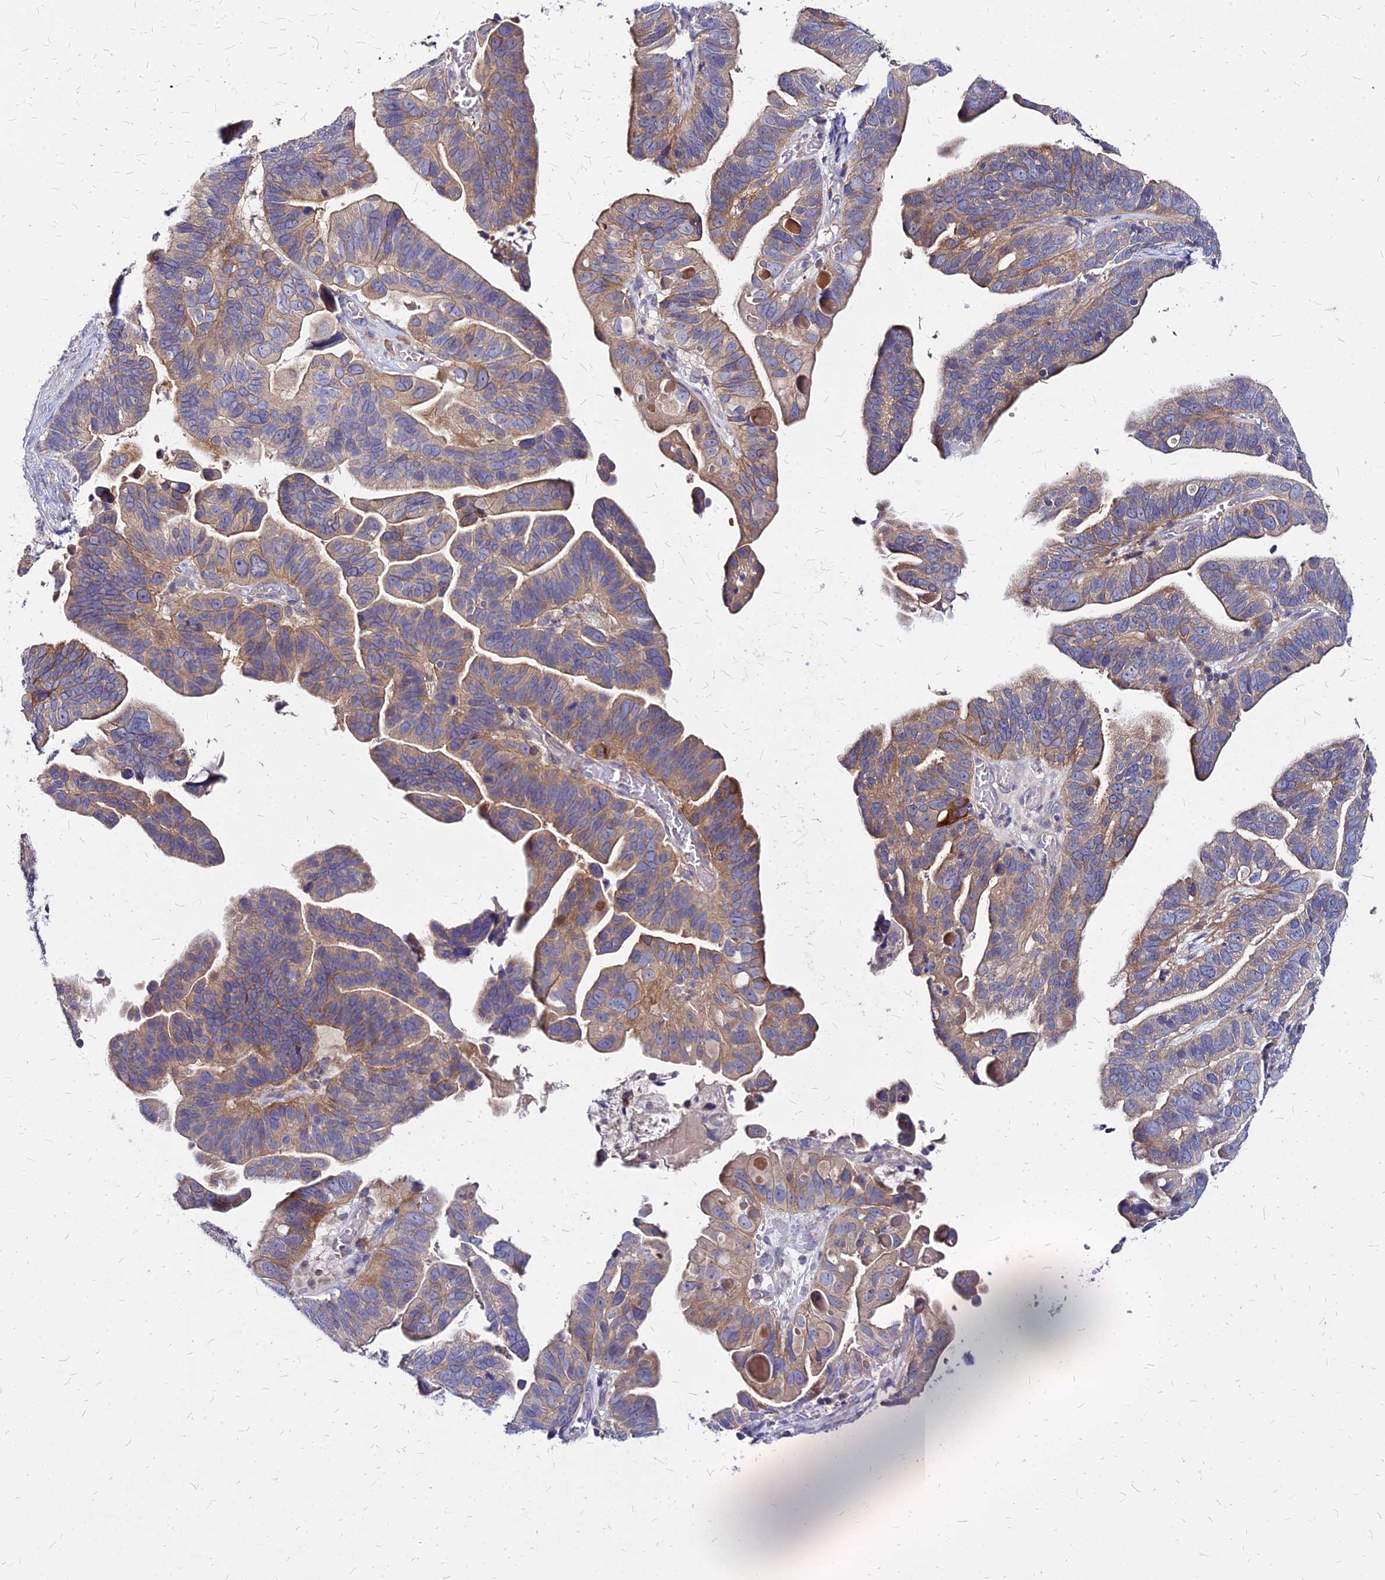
{"staining": {"intensity": "moderate", "quantity": "25%-75%", "location": "cytoplasmic/membranous"}, "tissue": "ovarian cancer", "cell_type": "Tumor cells", "image_type": "cancer", "snomed": [{"axis": "morphology", "description": "Cystadenocarcinoma, serous, NOS"}, {"axis": "topography", "description": "Ovary"}], "caption": "A micrograph of human ovarian cancer (serous cystadenocarcinoma) stained for a protein exhibits moderate cytoplasmic/membranous brown staining in tumor cells. The staining was performed using DAB, with brown indicating positive protein expression. Nuclei are stained blue with hematoxylin.", "gene": "COMMD10", "patient": {"sex": "female", "age": 56}}